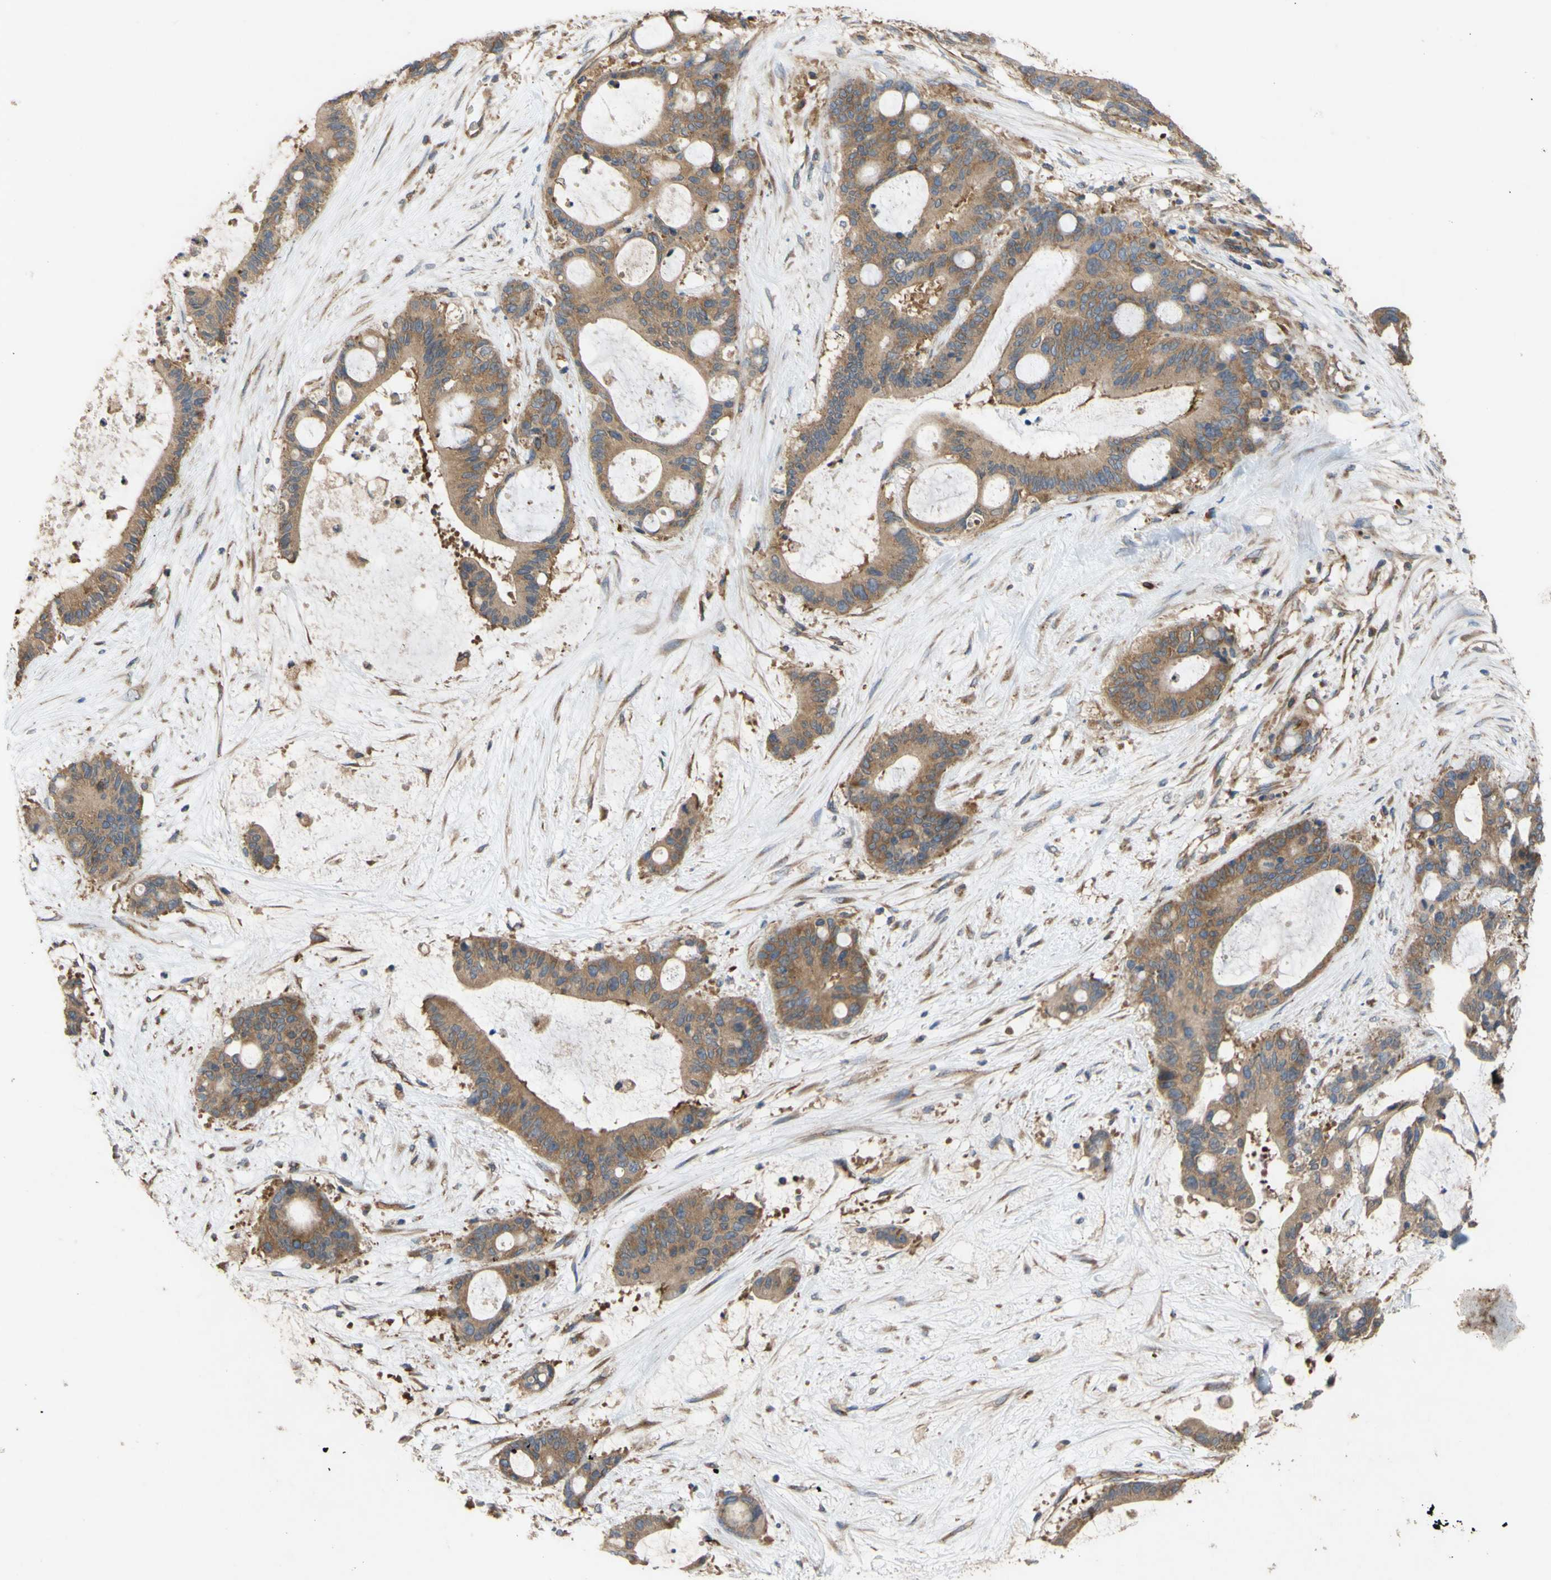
{"staining": {"intensity": "moderate", "quantity": ">75%", "location": "cytoplasmic/membranous"}, "tissue": "liver cancer", "cell_type": "Tumor cells", "image_type": "cancer", "snomed": [{"axis": "morphology", "description": "Cholangiocarcinoma"}, {"axis": "topography", "description": "Liver"}], "caption": "Protein staining of liver cancer (cholangiocarcinoma) tissue displays moderate cytoplasmic/membranous staining in about >75% of tumor cells.", "gene": "EIF2S3", "patient": {"sex": "female", "age": 73}}